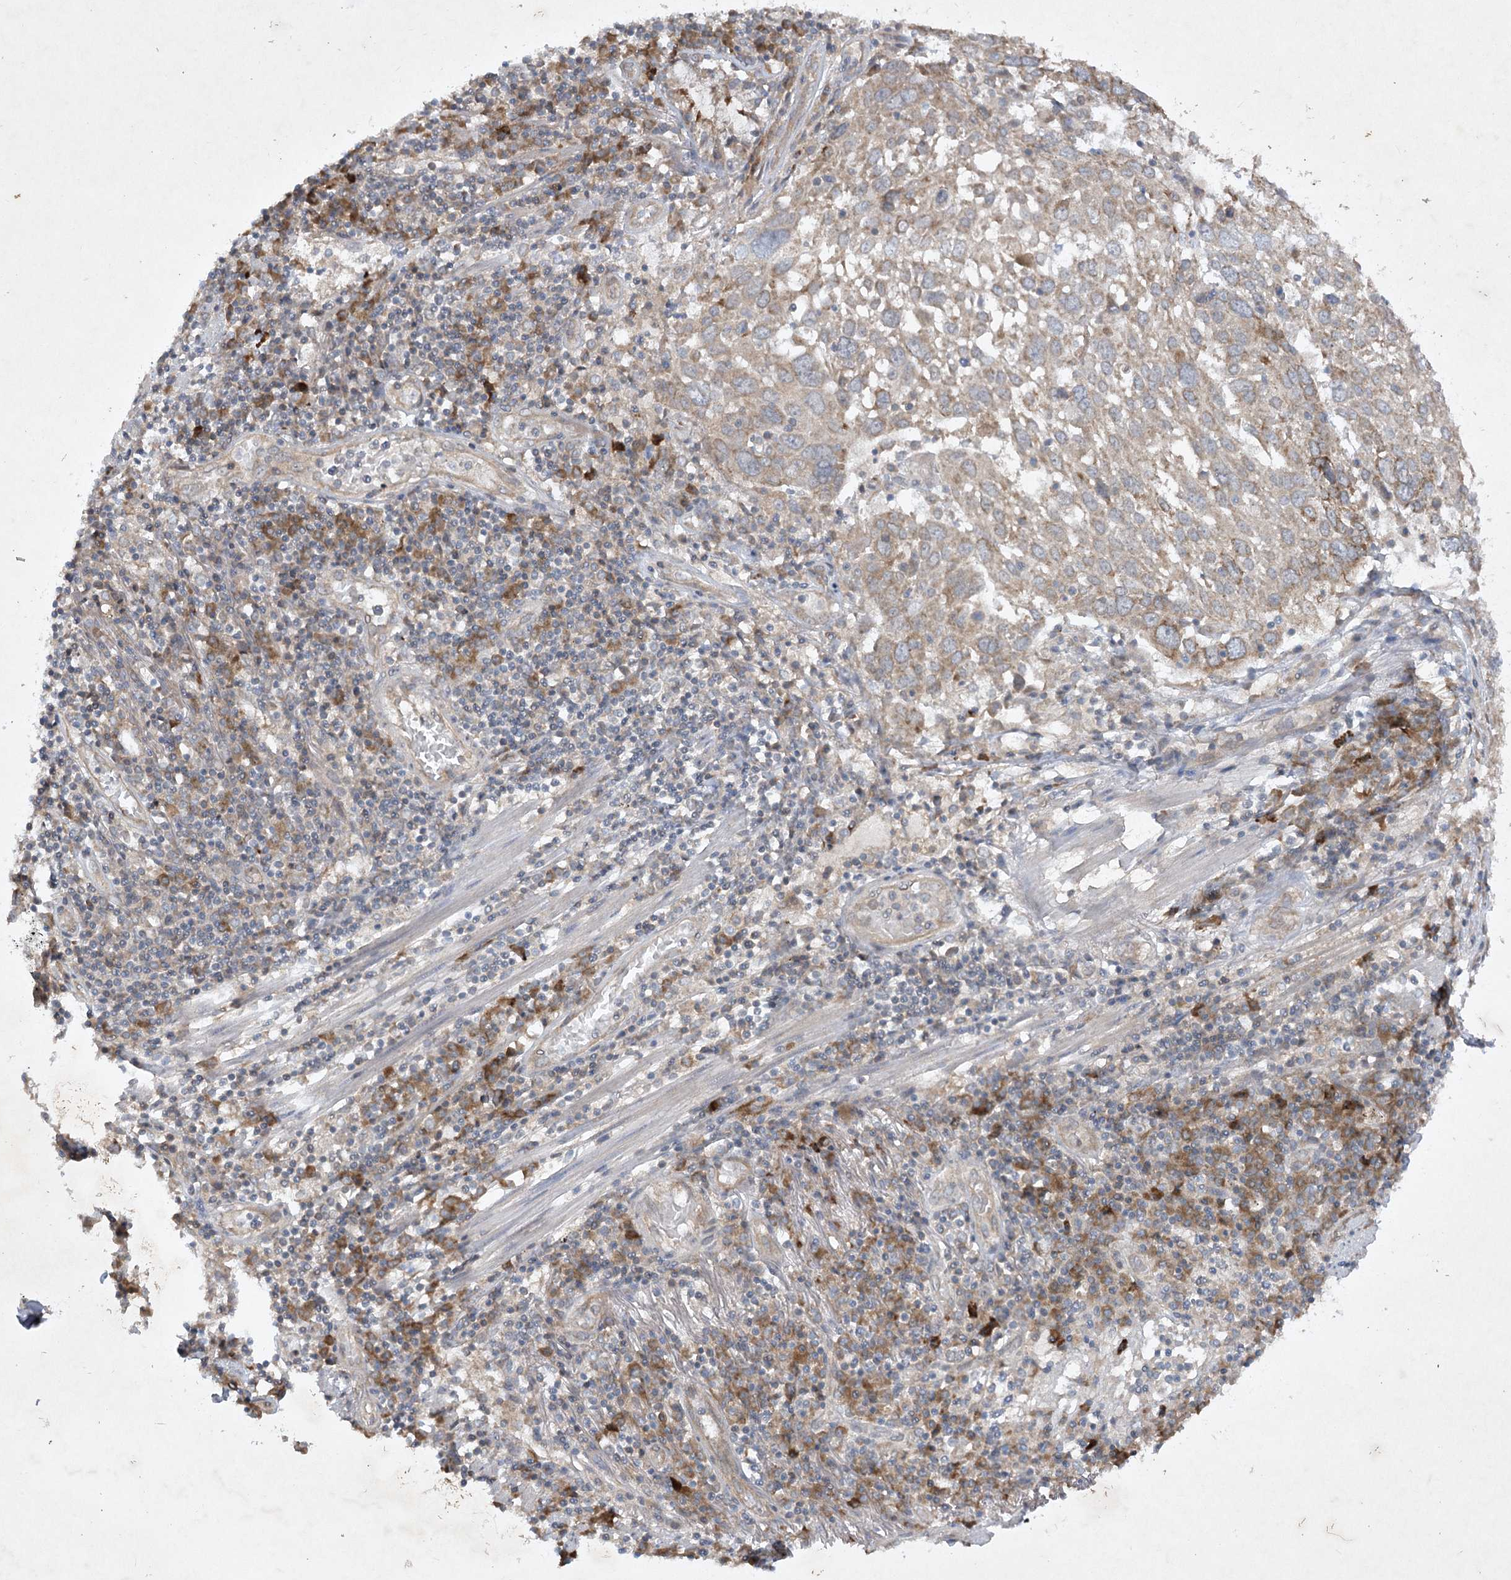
{"staining": {"intensity": "moderate", "quantity": ">75%", "location": "cytoplasmic/membranous"}, "tissue": "lung cancer", "cell_type": "Tumor cells", "image_type": "cancer", "snomed": [{"axis": "morphology", "description": "Squamous cell carcinoma, NOS"}, {"axis": "topography", "description": "Lung"}], "caption": "A histopathology image showing moderate cytoplasmic/membranous positivity in approximately >75% of tumor cells in lung cancer (squamous cell carcinoma), as visualized by brown immunohistochemical staining.", "gene": "TRAF3IP1", "patient": {"sex": "male", "age": 65}}